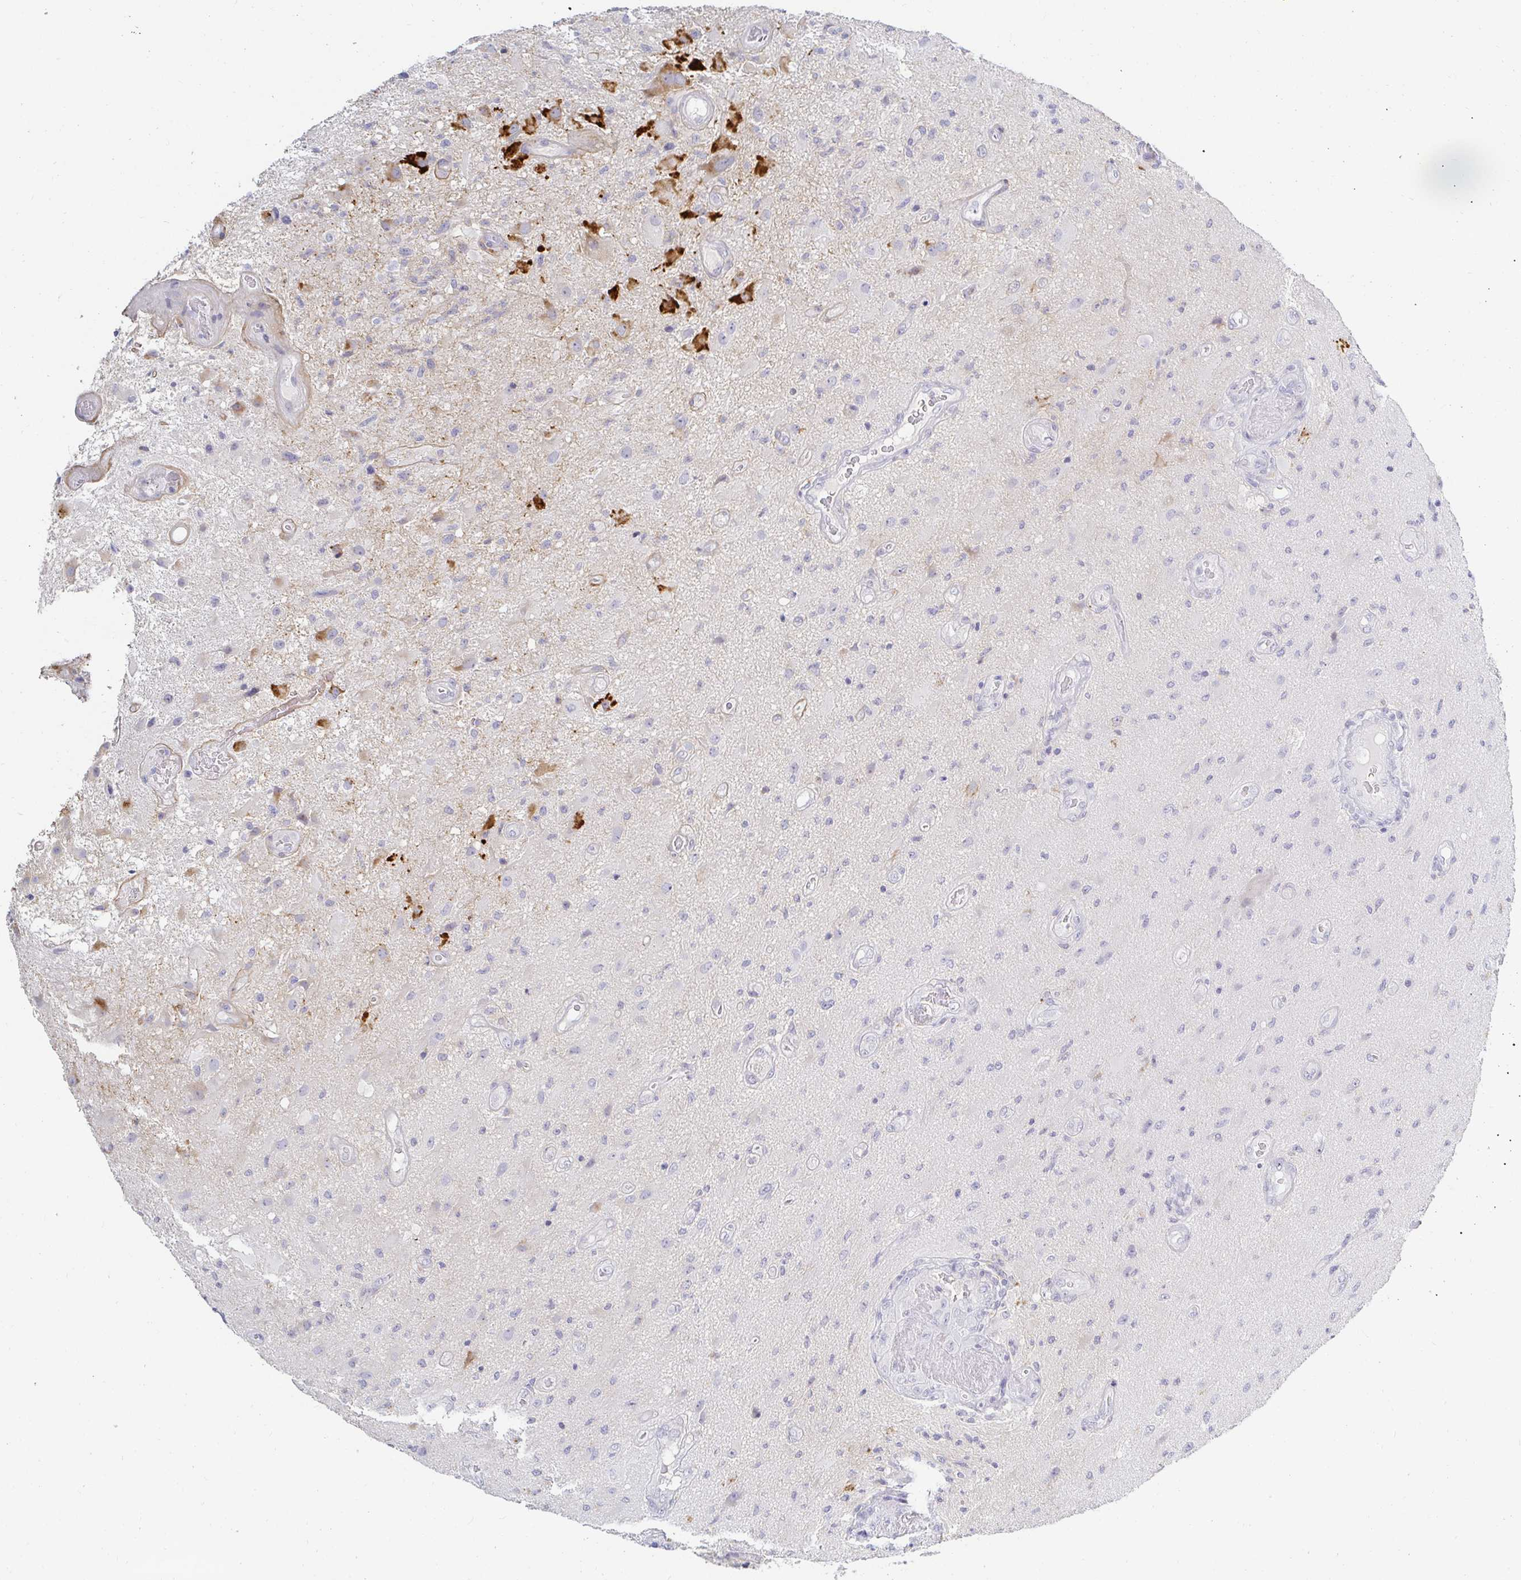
{"staining": {"intensity": "negative", "quantity": "none", "location": "none"}, "tissue": "glioma", "cell_type": "Tumor cells", "image_type": "cancer", "snomed": [{"axis": "morphology", "description": "Glioma, malignant, High grade"}, {"axis": "topography", "description": "Brain"}], "caption": "A high-resolution photomicrograph shows IHC staining of malignant high-grade glioma, which demonstrates no significant expression in tumor cells. (DAB IHC, high magnification).", "gene": "OR51D1", "patient": {"sex": "male", "age": 67}}